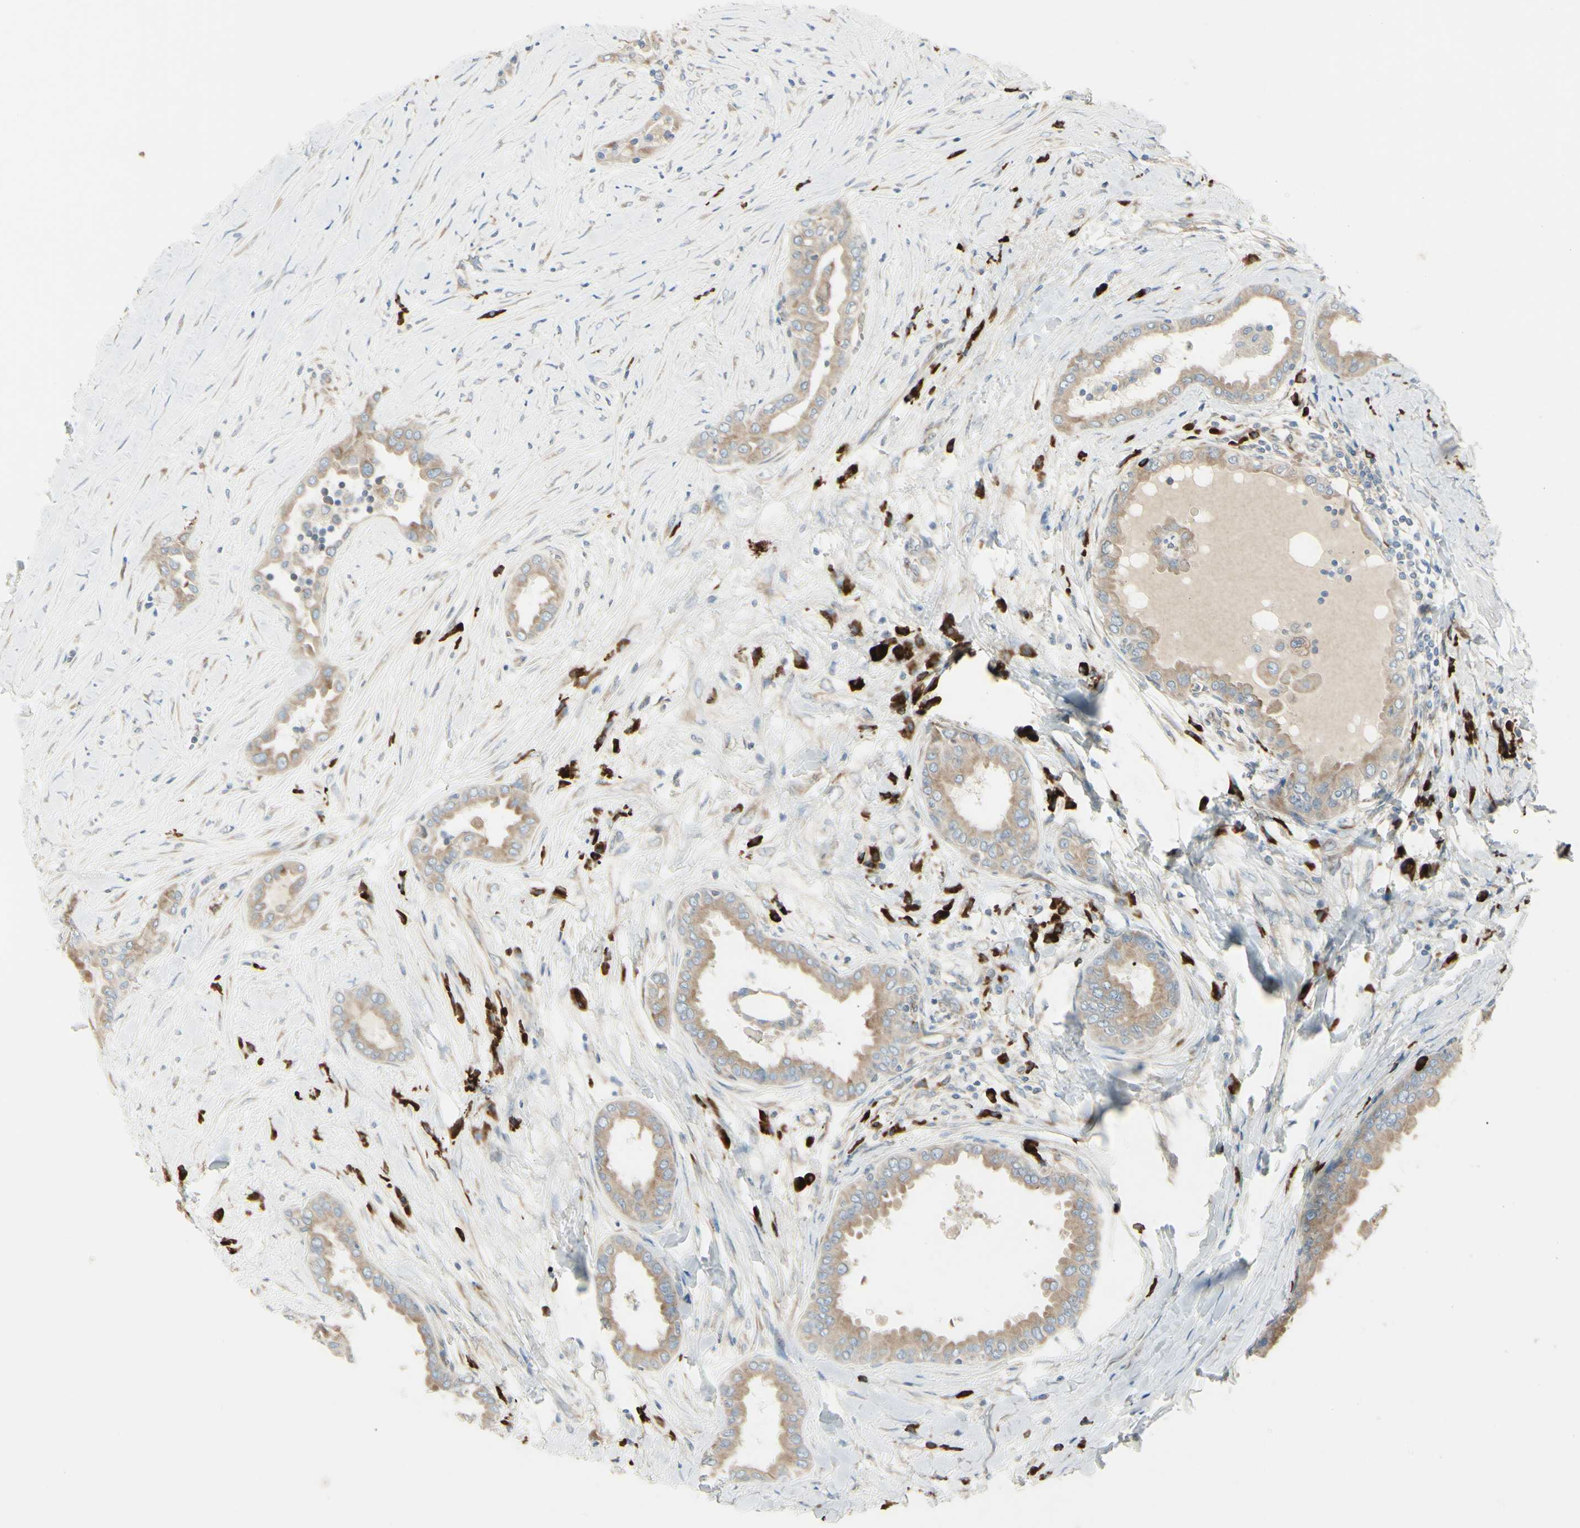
{"staining": {"intensity": "weak", "quantity": ">75%", "location": "cytoplasmic/membranous"}, "tissue": "thyroid cancer", "cell_type": "Tumor cells", "image_type": "cancer", "snomed": [{"axis": "morphology", "description": "Papillary adenocarcinoma, NOS"}, {"axis": "topography", "description": "Thyroid gland"}], "caption": "High-power microscopy captured an immunohistochemistry (IHC) histopathology image of papillary adenocarcinoma (thyroid), revealing weak cytoplasmic/membranous positivity in approximately >75% of tumor cells.", "gene": "SELENOS", "patient": {"sex": "male", "age": 33}}